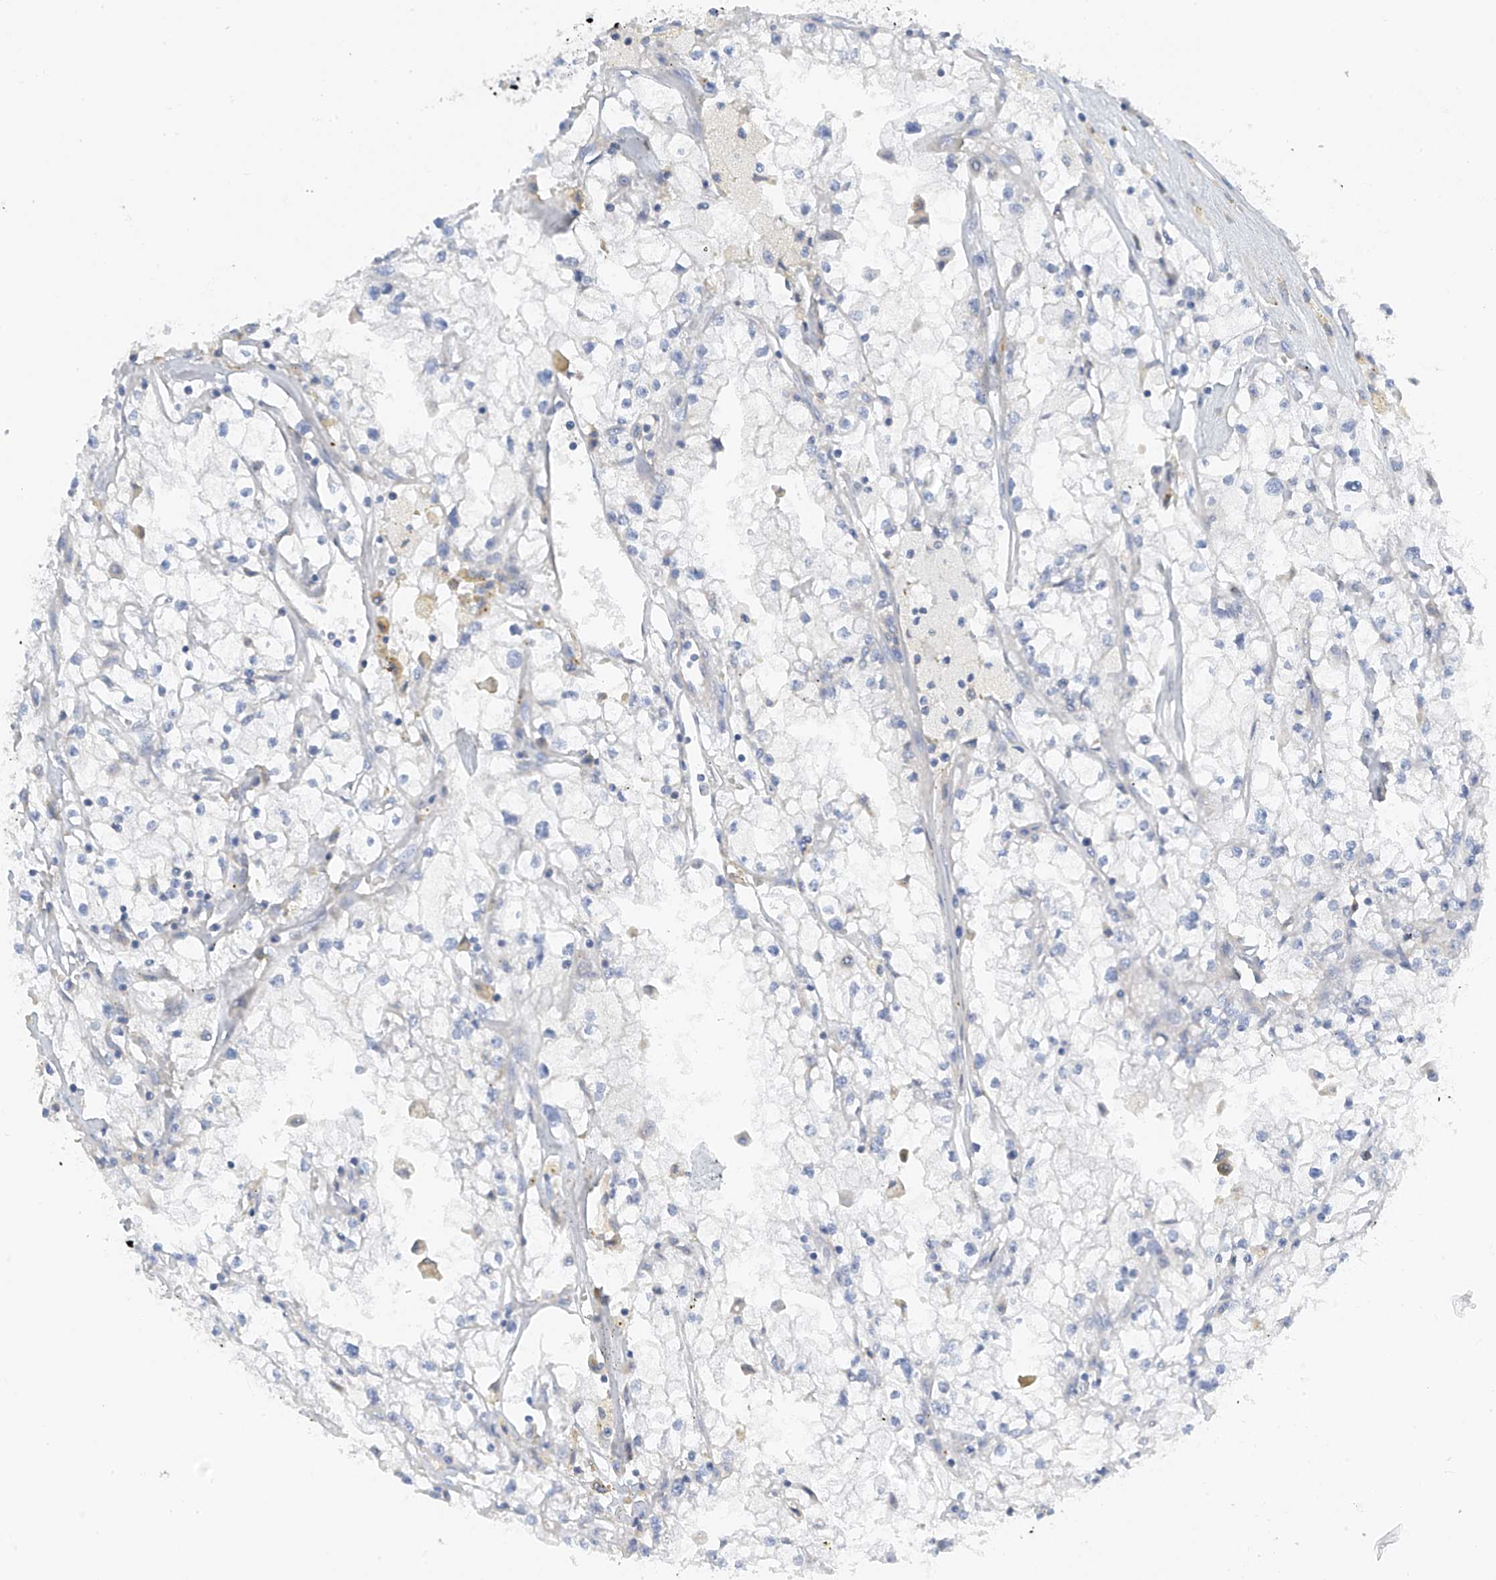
{"staining": {"intensity": "negative", "quantity": "none", "location": "none"}, "tissue": "renal cancer", "cell_type": "Tumor cells", "image_type": "cancer", "snomed": [{"axis": "morphology", "description": "Adenocarcinoma, NOS"}, {"axis": "topography", "description": "Kidney"}], "caption": "Tumor cells are negative for protein expression in human adenocarcinoma (renal).", "gene": "NALCN", "patient": {"sex": "male", "age": 56}}